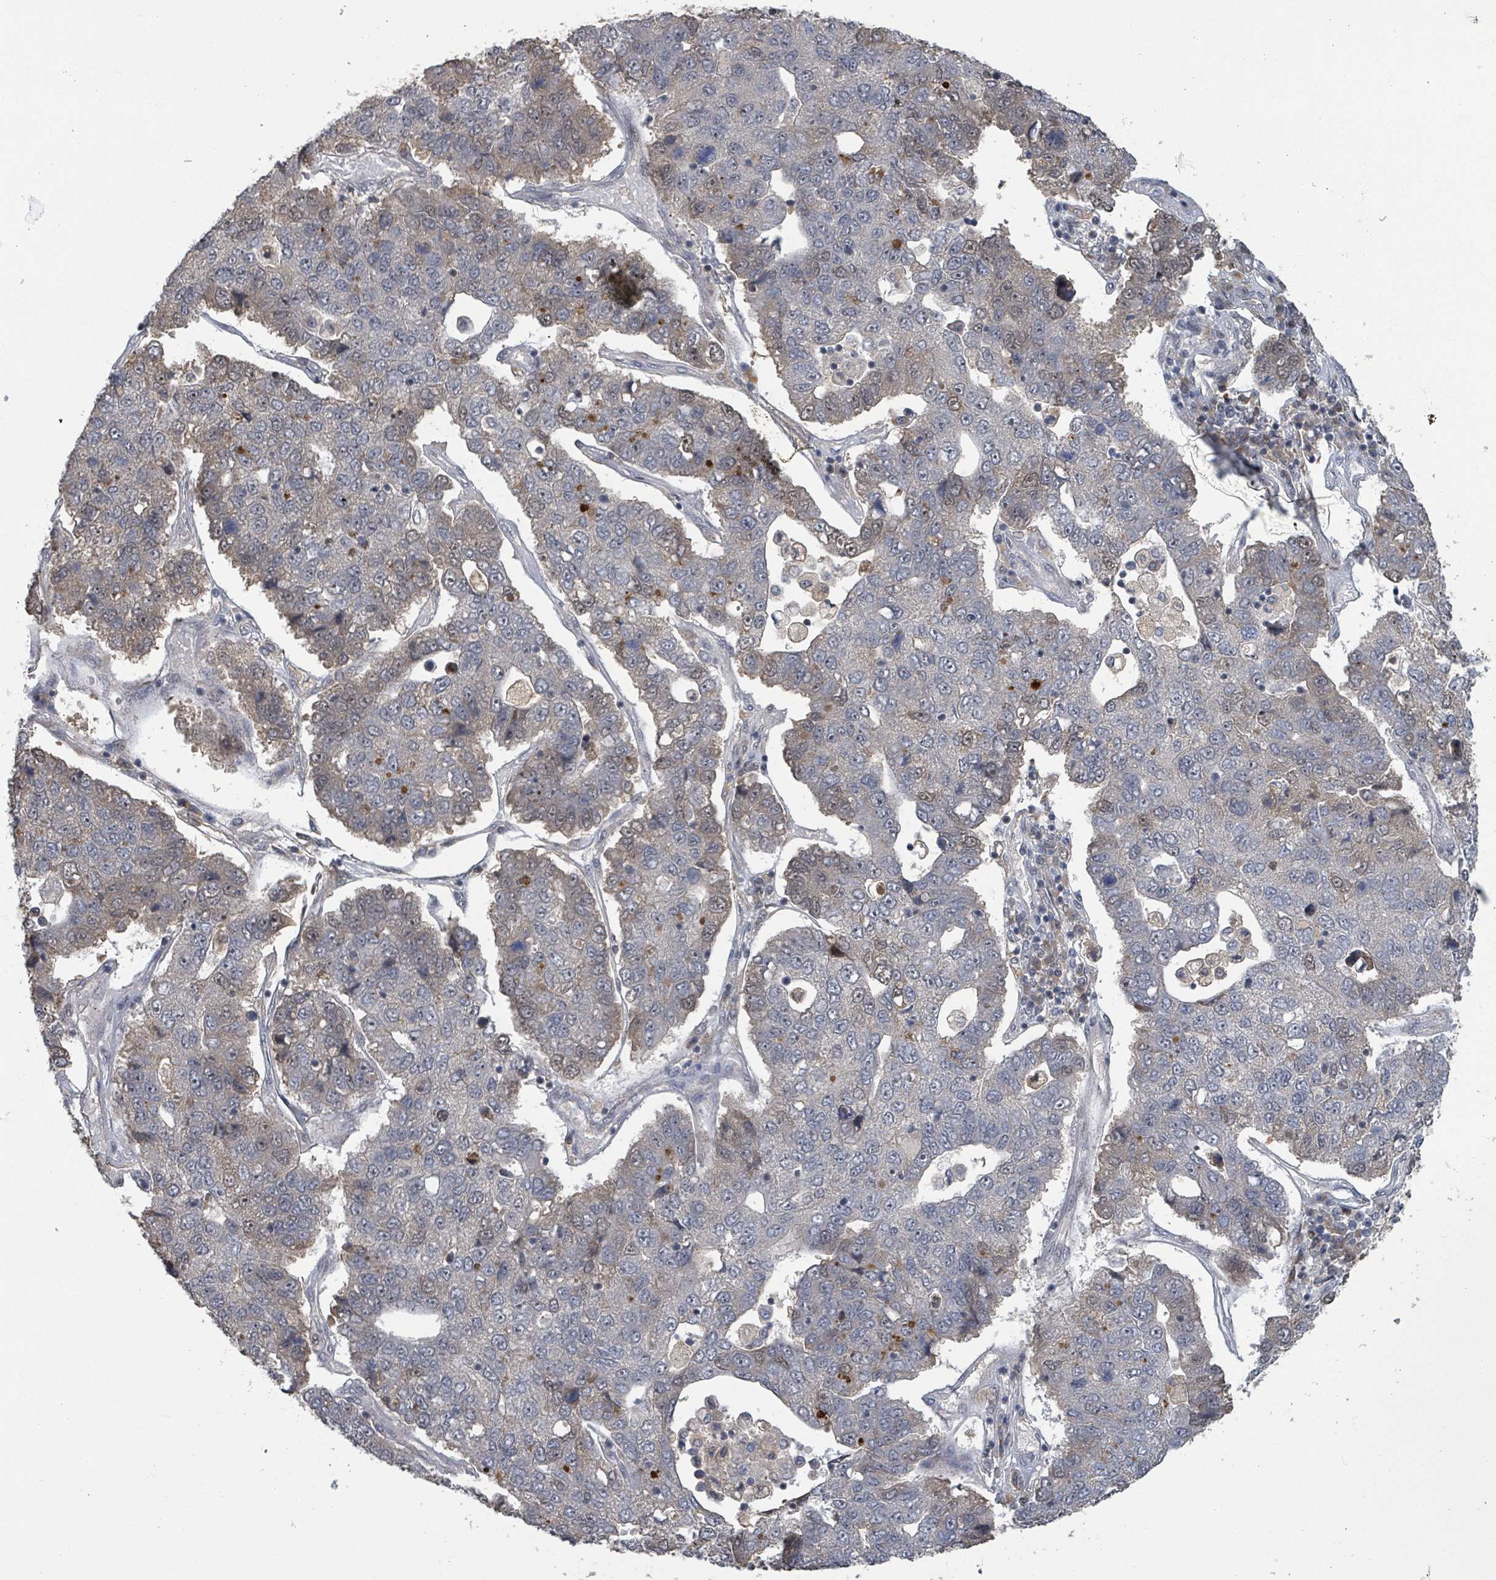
{"staining": {"intensity": "weak", "quantity": "<25%", "location": "cytoplasmic/membranous,nuclear"}, "tissue": "pancreatic cancer", "cell_type": "Tumor cells", "image_type": "cancer", "snomed": [{"axis": "morphology", "description": "Adenocarcinoma, NOS"}, {"axis": "topography", "description": "Pancreas"}], "caption": "Immunohistochemistry (IHC) of pancreatic cancer (adenocarcinoma) exhibits no staining in tumor cells.", "gene": "ZBTB14", "patient": {"sex": "female", "age": 61}}